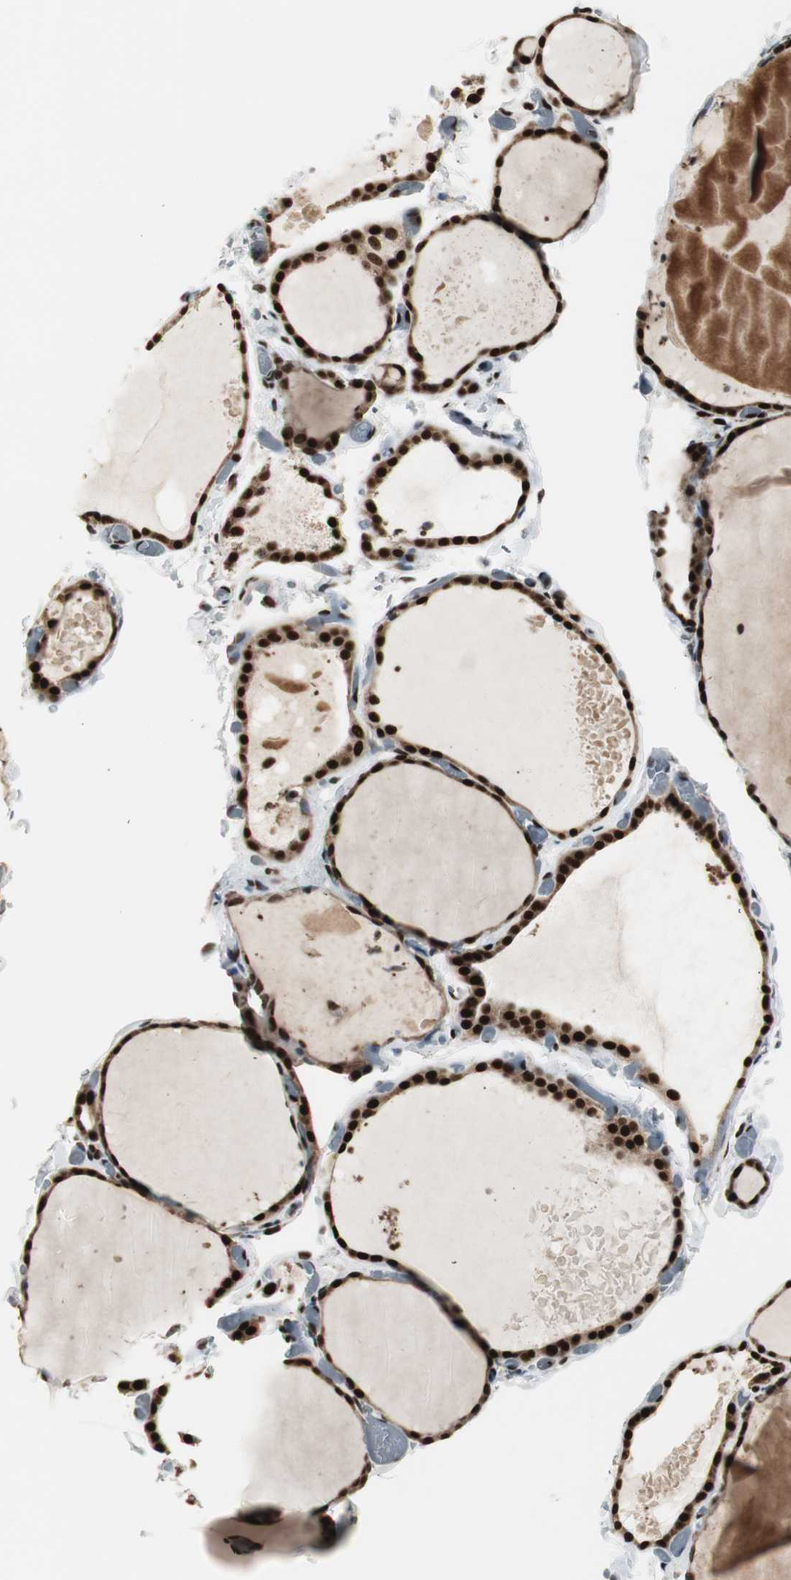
{"staining": {"intensity": "strong", "quantity": ">75%", "location": "cytoplasmic/membranous,nuclear"}, "tissue": "thyroid gland", "cell_type": "Glandular cells", "image_type": "normal", "snomed": [{"axis": "morphology", "description": "Normal tissue, NOS"}, {"axis": "topography", "description": "Thyroid gland"}], "caption": "This is a micrograph of immunohistochemistry (IHC) staining of unremarkable thyroid gland, which shows strong positivity in the cytoplasmic/membranous,nuclear of glandular cells.", "gene": "PARN", "patient": {"sex": "female", "age": 22}}